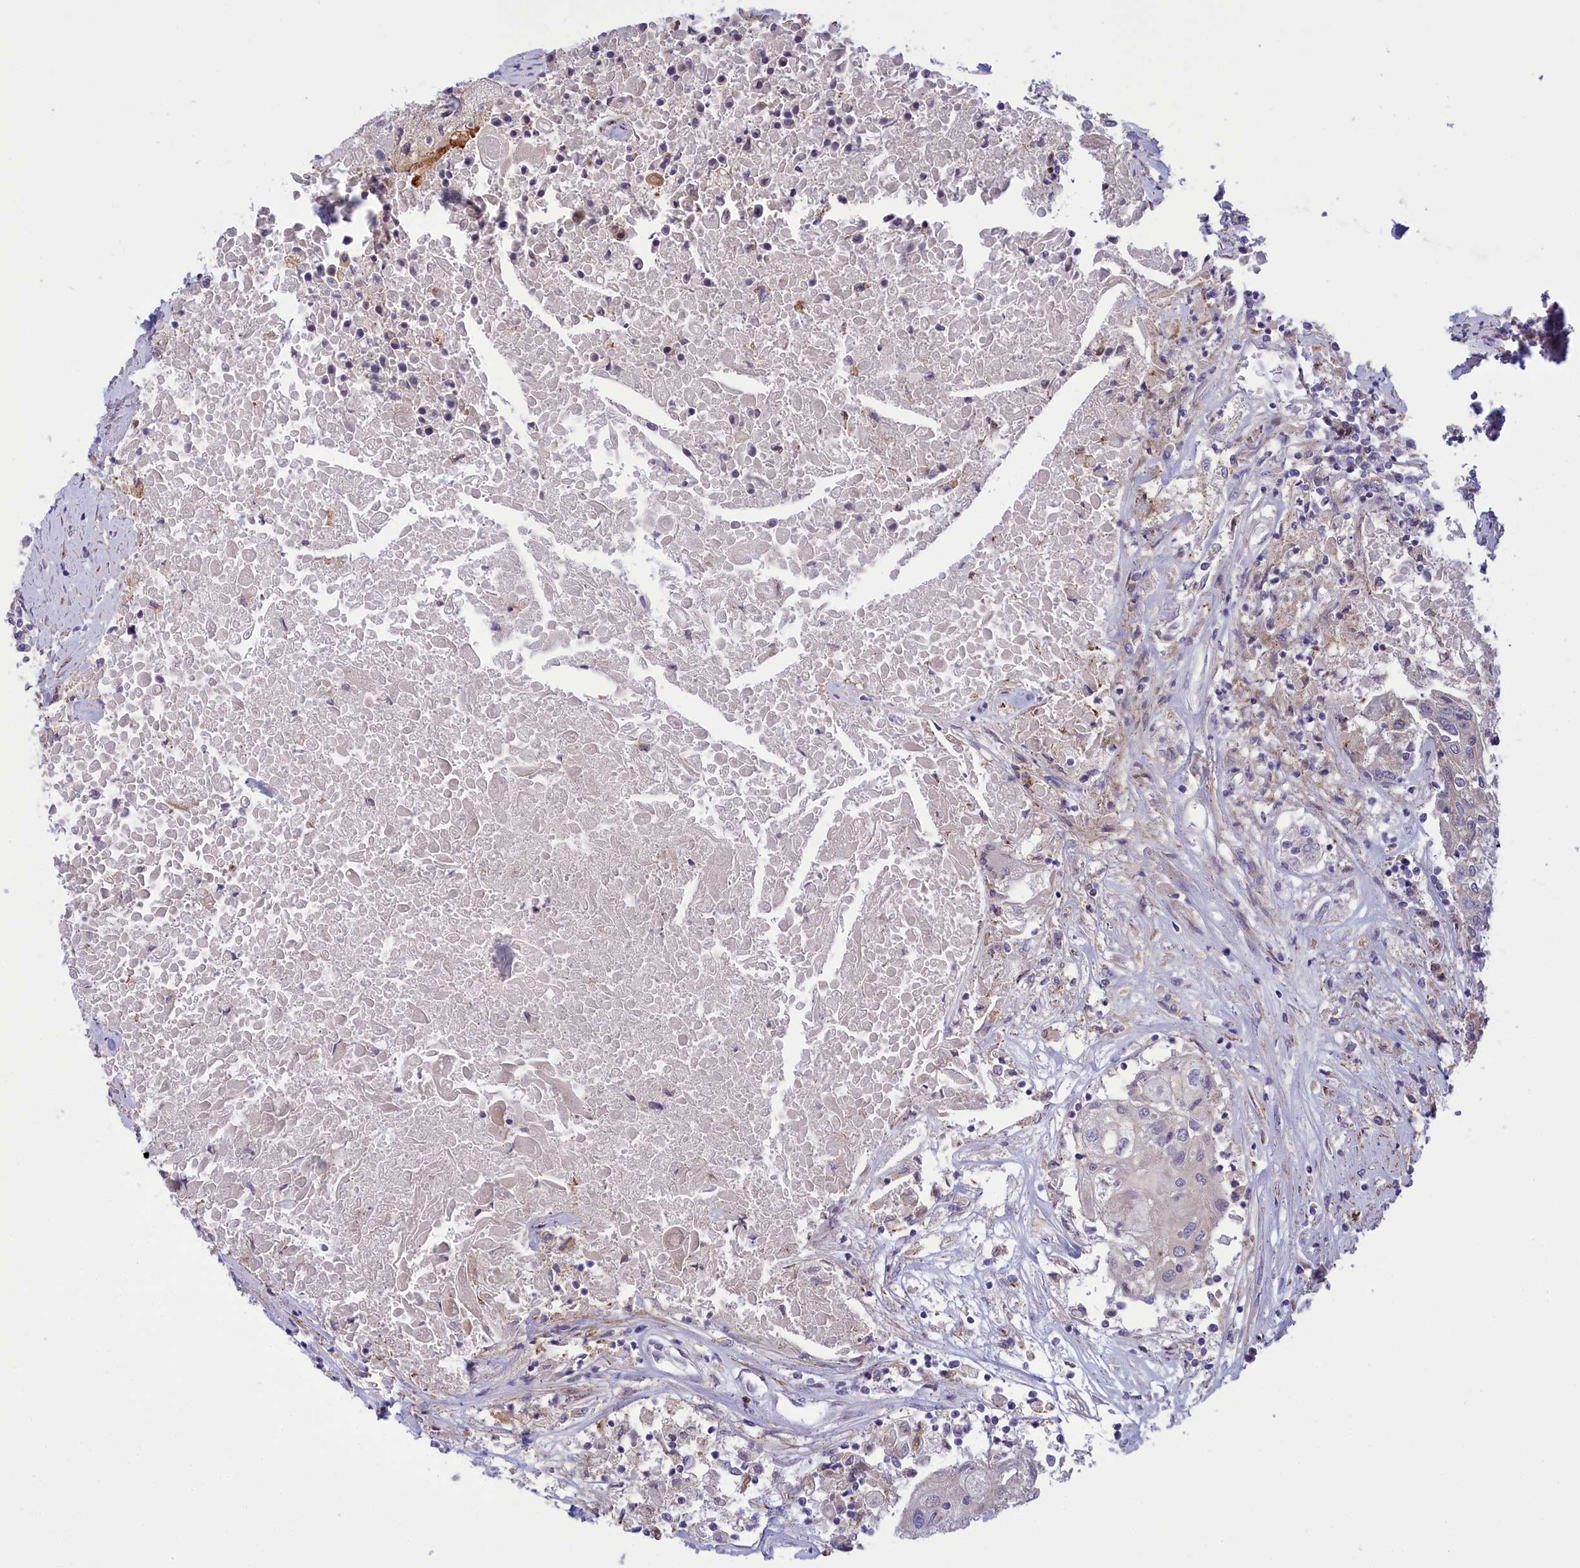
{"staining": {"intensity": "negative", "quantity": "none", "location": "none"}, "tissue": "urothelial cancer", "cell_type": "Tumor cells", "image_type": "cancer", "snomed": [{"axis": "morphology", "description": "Urothelial carcinoma, High grade"}, {"axis": "topography", "description": "Urinary bladder"}], "caption": "High magnification brightfield microscopy of high-grade urothelial carcinoma stained with DAB (brown) and counterstained with hematoxylin (blue): tumor cells show no significant staining.", "gene": "CORO2A", "patient": {"sex": "female", "age": 85}}